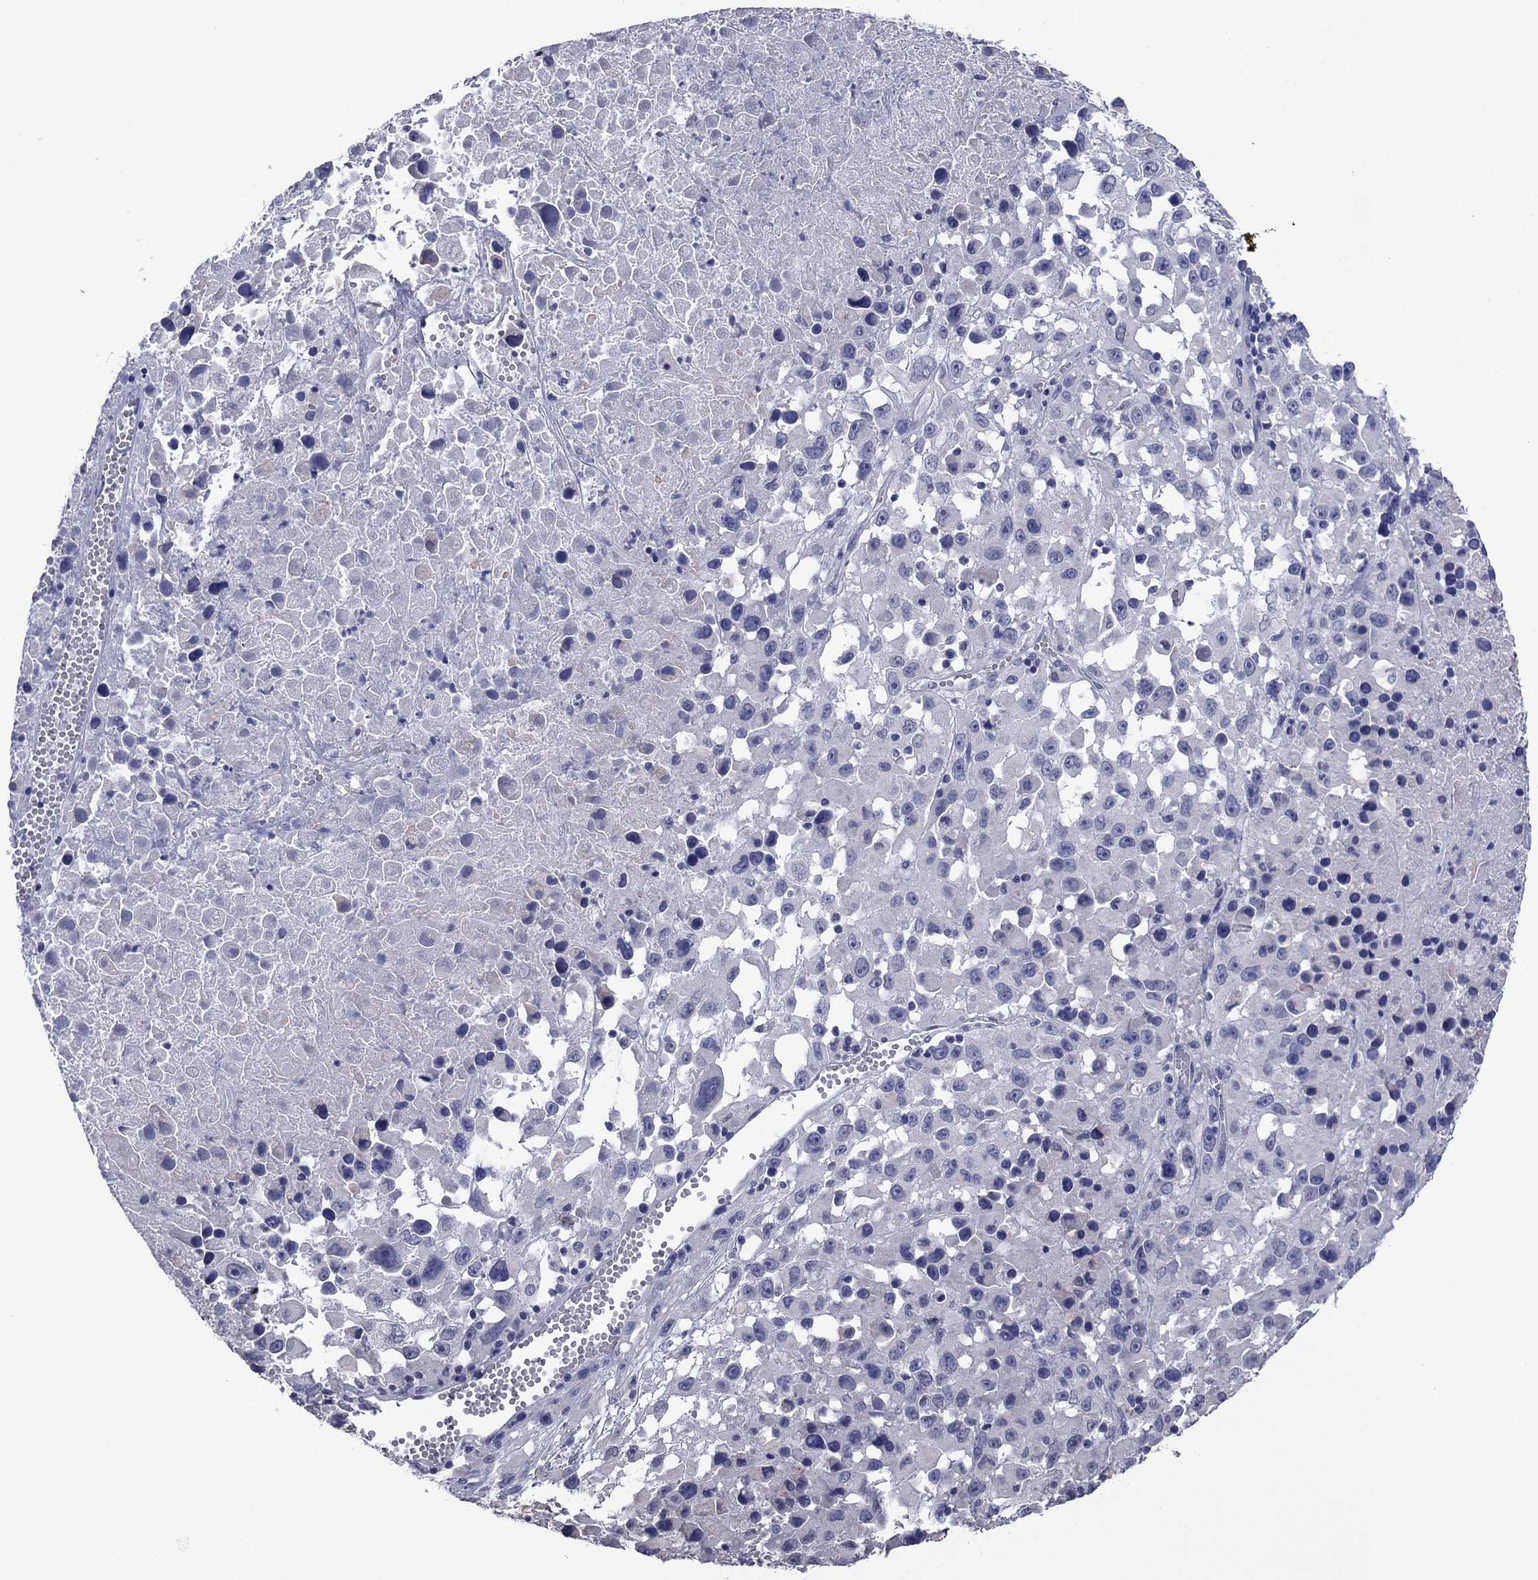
{"staining": {"intensity": "negative", "quantity": "none", "location": "none"}, "tissue": "melanoma", "cell_type": "Tumor cells", "image_type": "cancer", "snomed": [{"axis": "morphology", "description": "Malignant melanoma, Metastatic site"}, {"axis": "topography", "description": "Lymph node"}], "caption": "An IHC histopathology image of malignant melanoma (metastatic site) is shown. There is no staining in tumor cells of malignant melanoma (metastatic site).", "gene": "HAO1", "patient": {"sex": "male", "age": 50}}